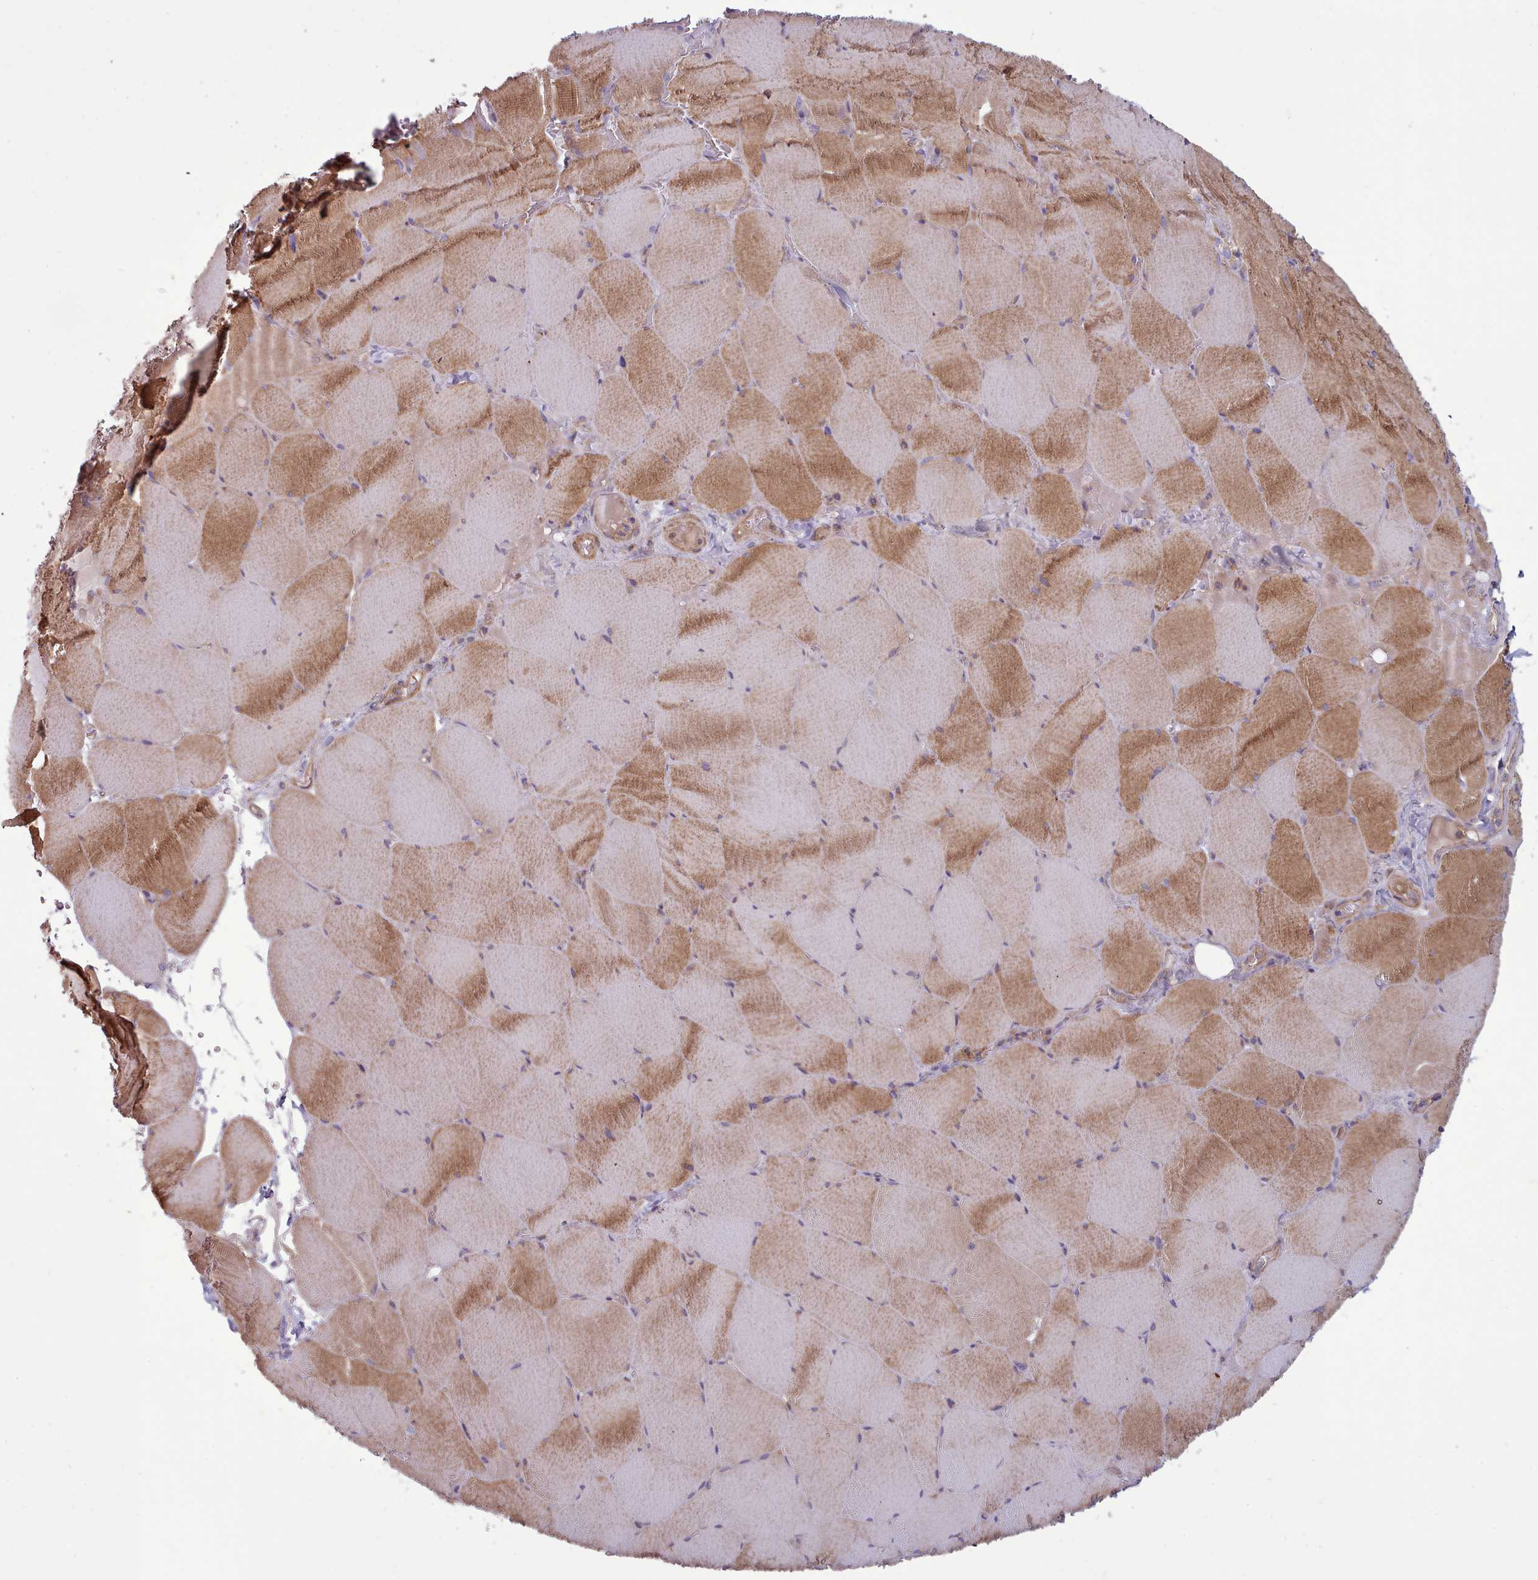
{"staining": {"intensity": "moderate", "quantity": "25%-75%", "location": "cytoplasmic/membranous"}, "tissue": "skeletal muscle", "cell_type": "Myocytes", "image_type": "normal", "snomed": [{"axis": "morphology", "description": "Normal tissue, NOS"}, {"axis": "topography", "description": "Skeletal muscle"}, {"axis": "topography", "description": "Head-Neck"}], "caption": "Immunohistochemical staining of unremarkable skeletal muscle demonstrates 25%-75% levels of moderate cytoplasmic/membranous protein positivity in approximately 25%-75% of myocytes. (DAB = brown stain, brightfield microscopy at high magnification).", "gene": "TENT4B", "patient": {"sex": "male", "age": 66}}